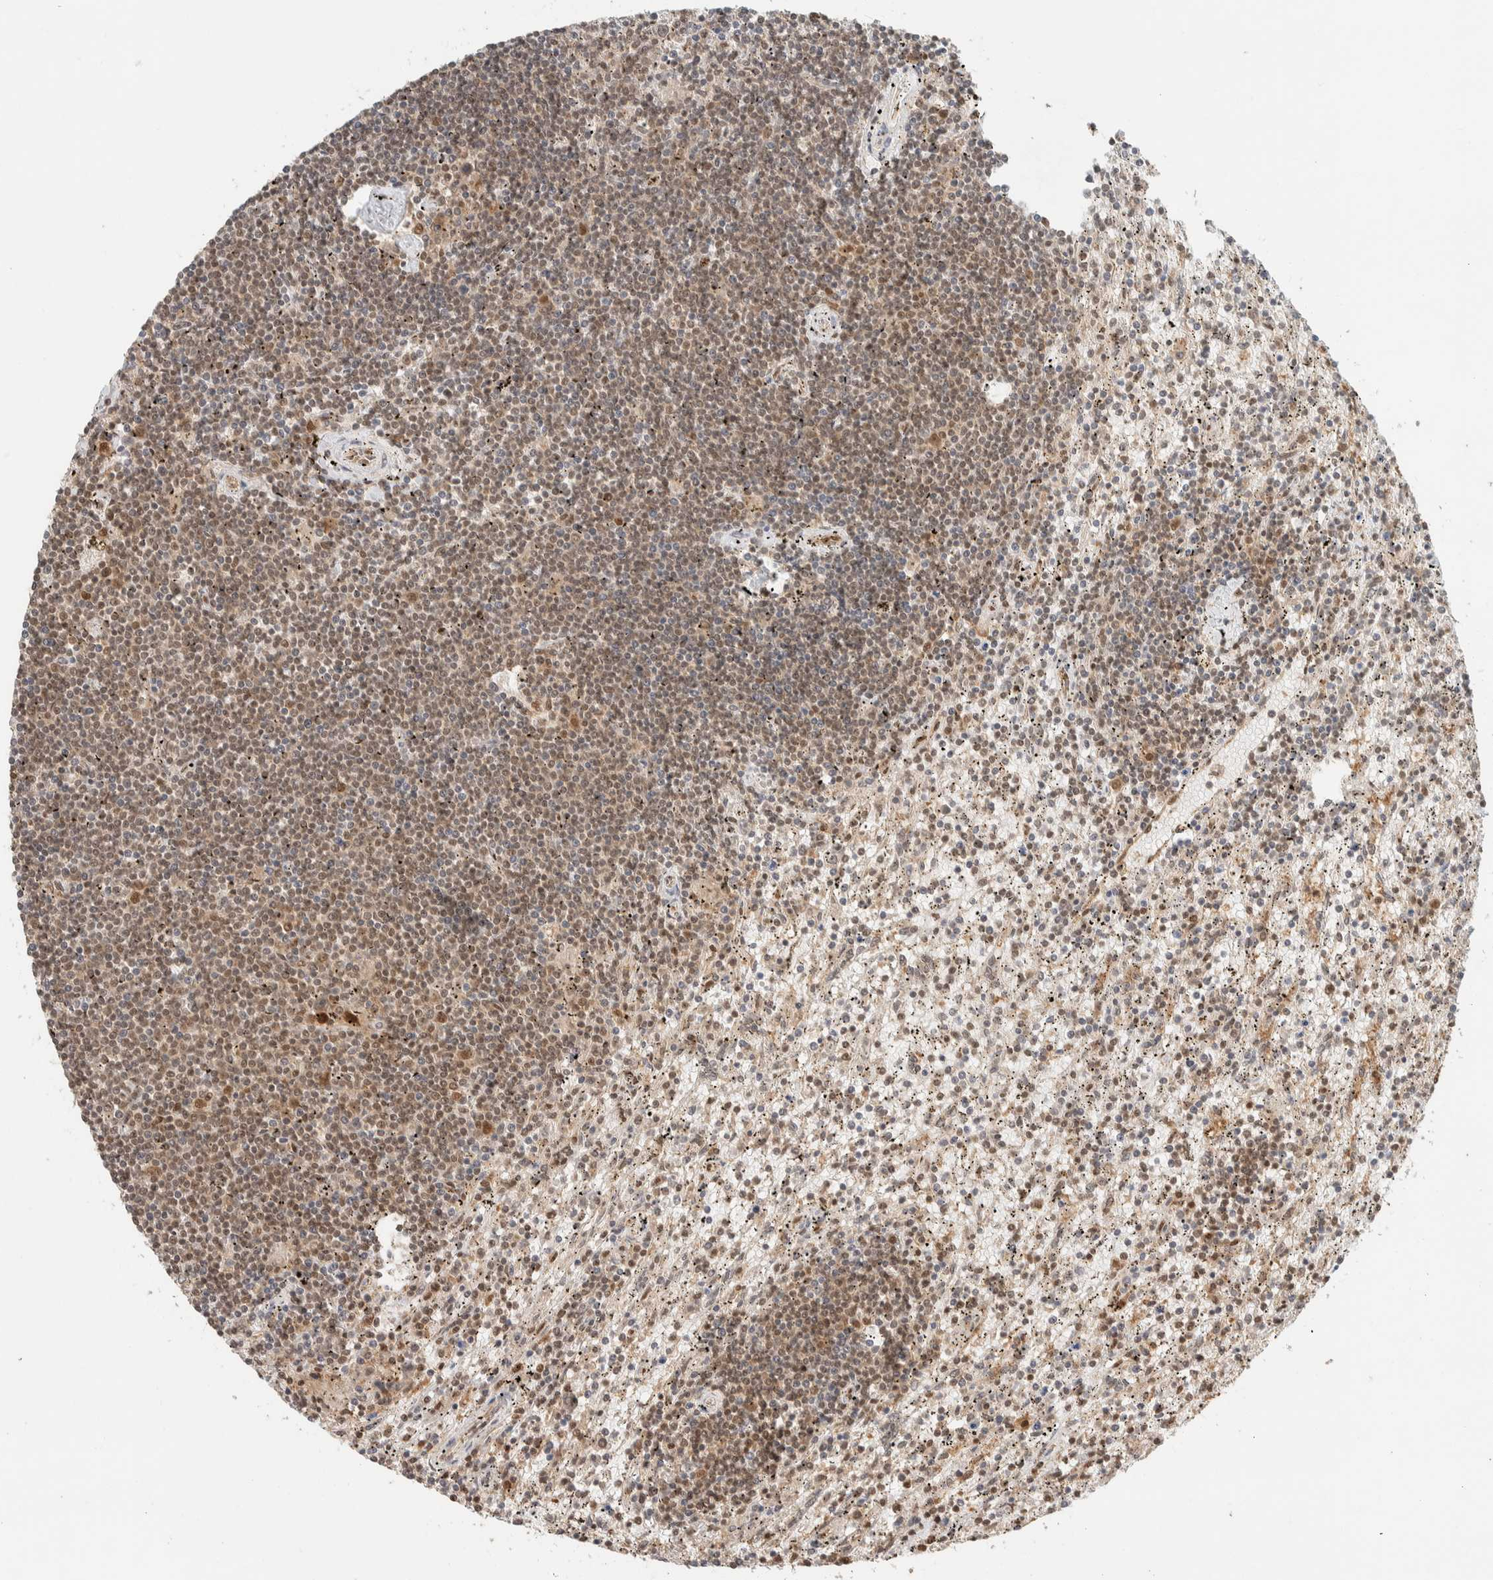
{"staining": {"intensity": "weak", "quantity": ">75%", "location": "nuclear"}, "tissue": "lymphoma", "cell_type": "Tumor cells", "image_type": "cancer", "snomed": [{"axis": "morphology", "description": "Malignant lymphoma, non-Hodgkin's type, Low grade"}, {"axis": "topography", "description": "Spleen"}], "caption": "A histopathology image of low-grade malignant lymphoma, non-Hodgkin's type stained for a protein shows weak nuclear brown staining in tumor cells.", "gene": "ZBTB2", "patient": {"sex": "male", "age": 76}}